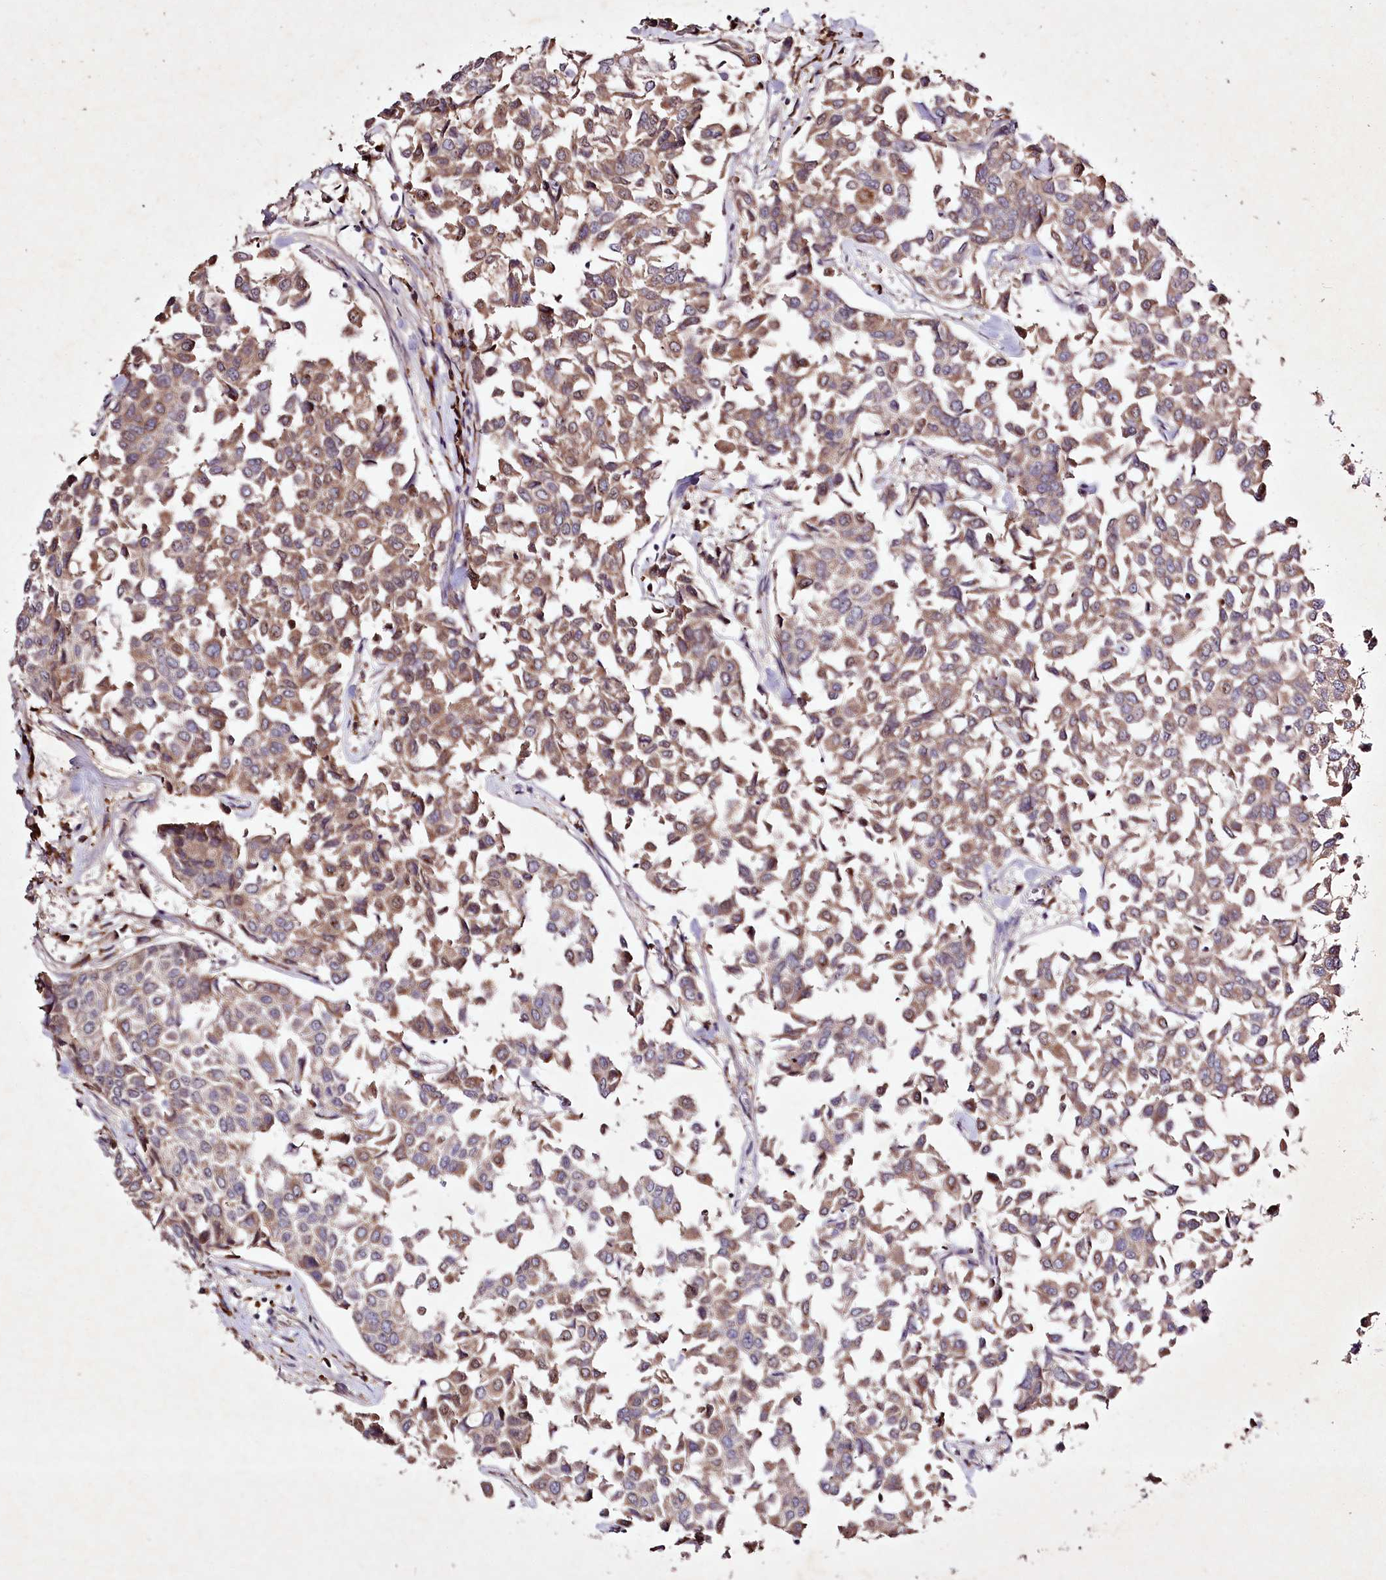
{"staining": {"intensity": "weak", "quantity": "25%-75%", "location": "cytoplasmic/membranous"}, "tissue": "breast cancer", "cell_type": "Tumor cells", "image_type": "cancer", "snomed": [{"axis": "morphology", "description": "Duct carcinoma"}, {"axis": "topography", "description": "Breast"}], "caption": "This histopathology image displays immunohistochemistry (IHC) staining of human breast infiltrating ductal carcinoma, with low weak cytoplasmic/membranous staining in about 25%-75% of tumor cells.", "gene": "DMP1", "patient": {"sex": "female", "age": 55}}